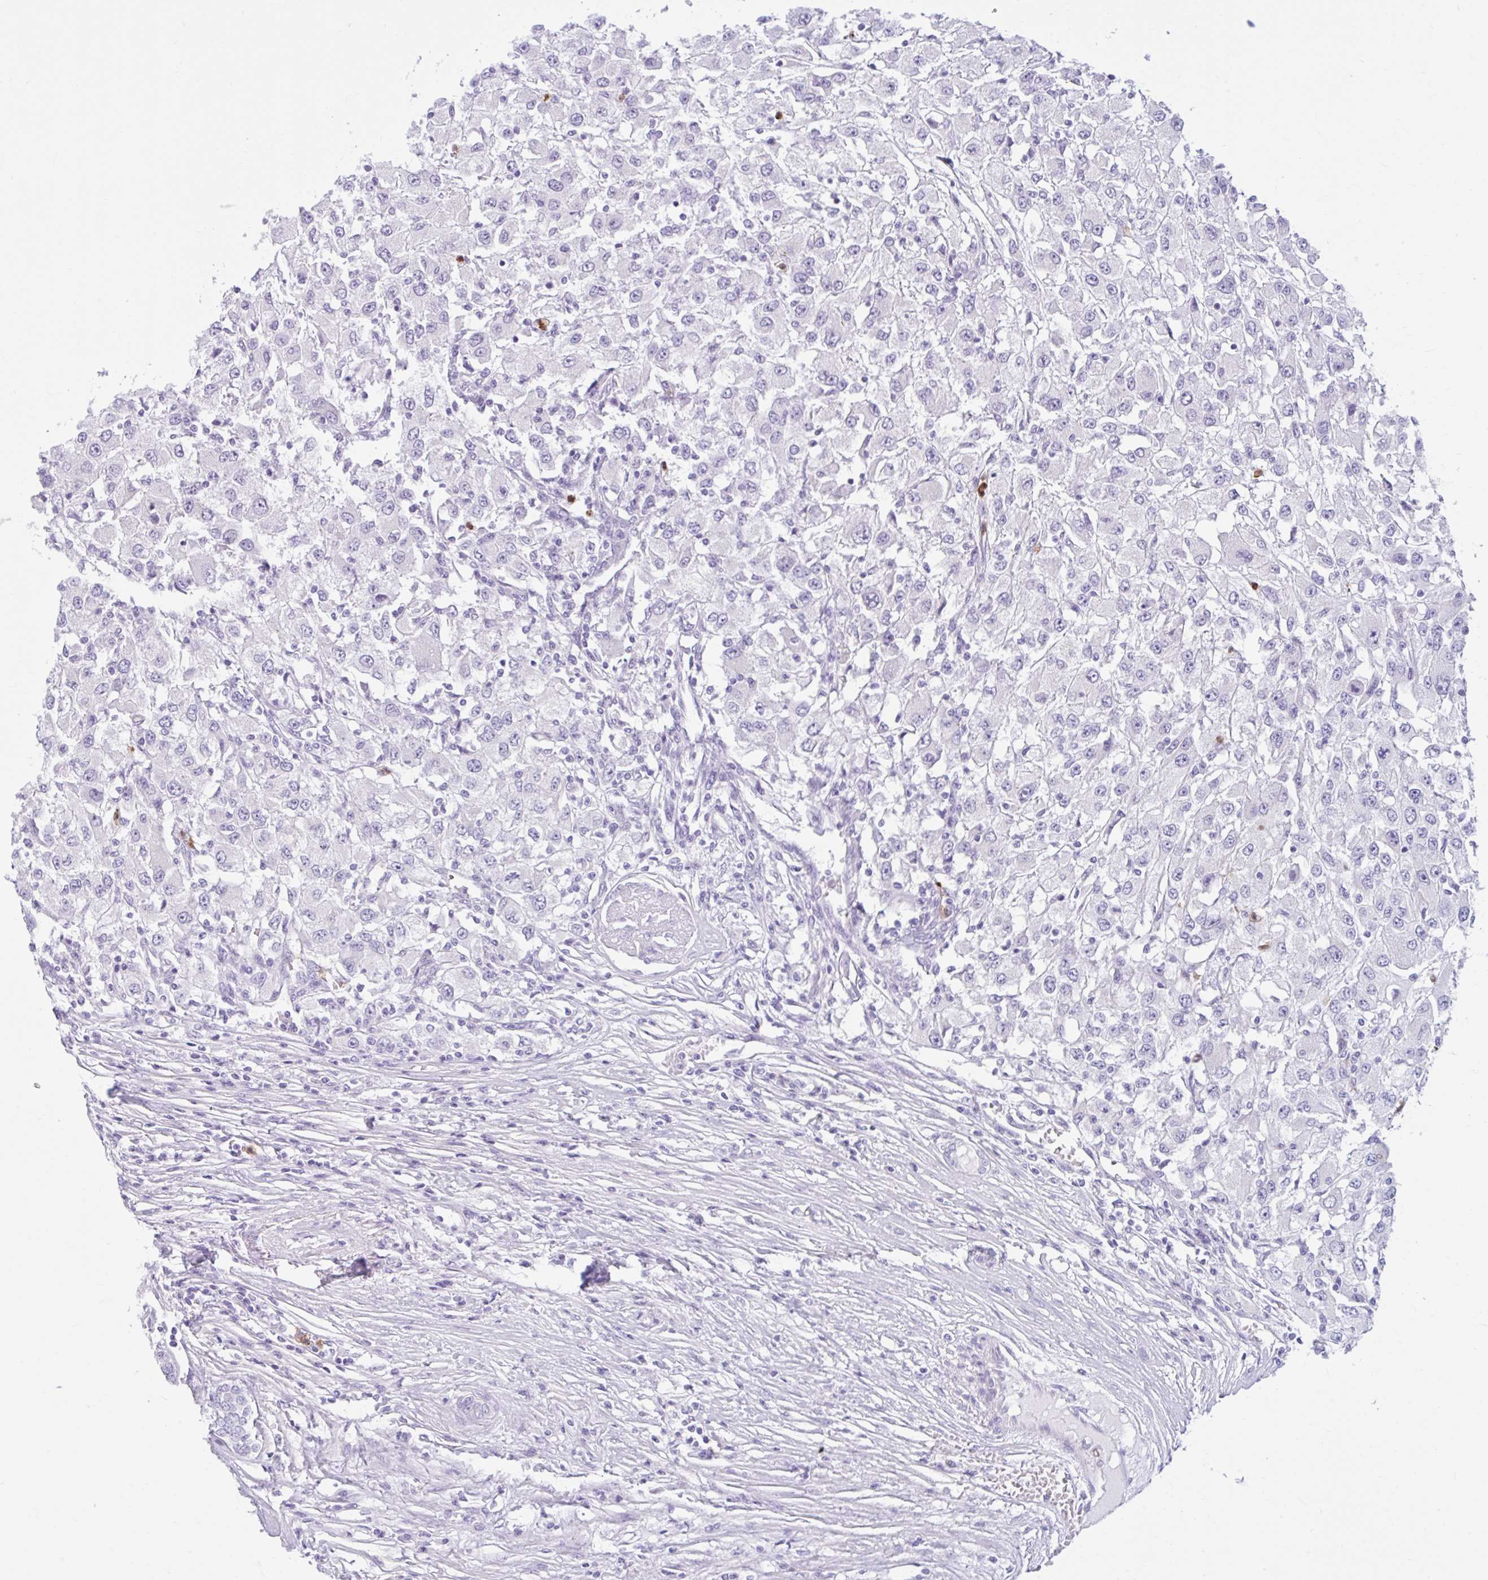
{"staining": {"intensity": "negative", "quantity": "none", "location": "none"}, "tissue": "renal cancer", "cell_type": "Tumor cells", "image_type": "cancer", "snomed": [{"axis": "morphology", "description": "Adenocarcinoma, NOS"}, {"axis": "topography", "description": "Kidney"}], "caption": "IHC histopathology image of neoplastic tissue: human renal cancer (adenocarcinoma) stained with DAB shows no significant protein staining in tumor cells.", "gene": "CEP120", "patient": {"sex": "female", "age": 67}}